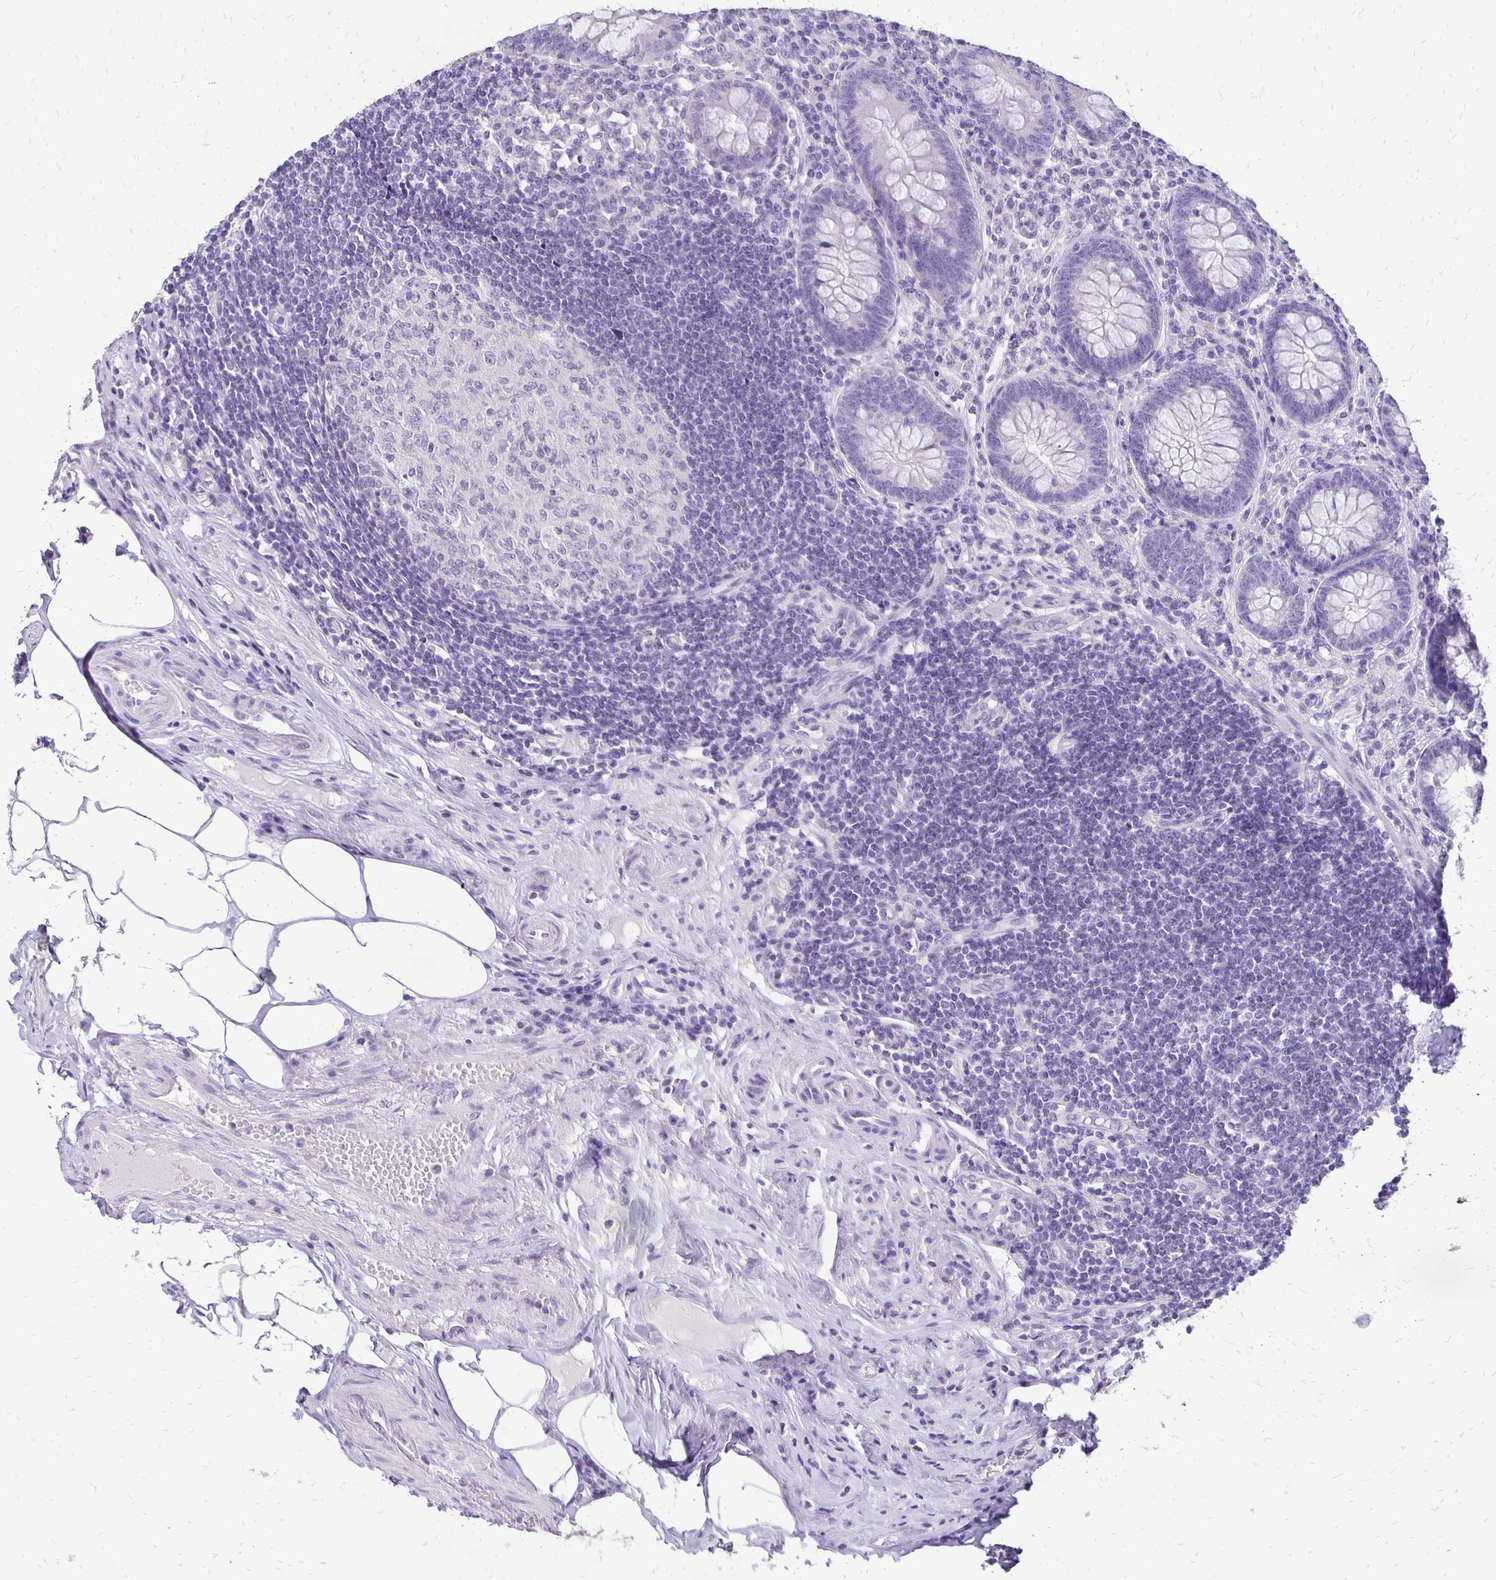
{"staining": {"intensity": "negative", "quantity": "none", "location": "none"}, "tissue": "appendix", "cell_type": "Glandular cells", "image_type": "normal", "snomed": [{"axis": "morphology", "description": "Normal tissue, NOS"}, {"axis": "topography", "description": "Appendix"}], "caption": "High power microscopy histopathology image of an IHC photomicrograph of unremarkable appendix, revealing no significant expression in glandular cells. The staining was performed using DAB (3,3'-diaminobenzidine) to visualize the protein expression in brown, while the nuclei were stained in blue with hematoxylin (Magnification: 20x).", "gene": "ANKRD45", "patient": {"sex": "female", "age": 57}}